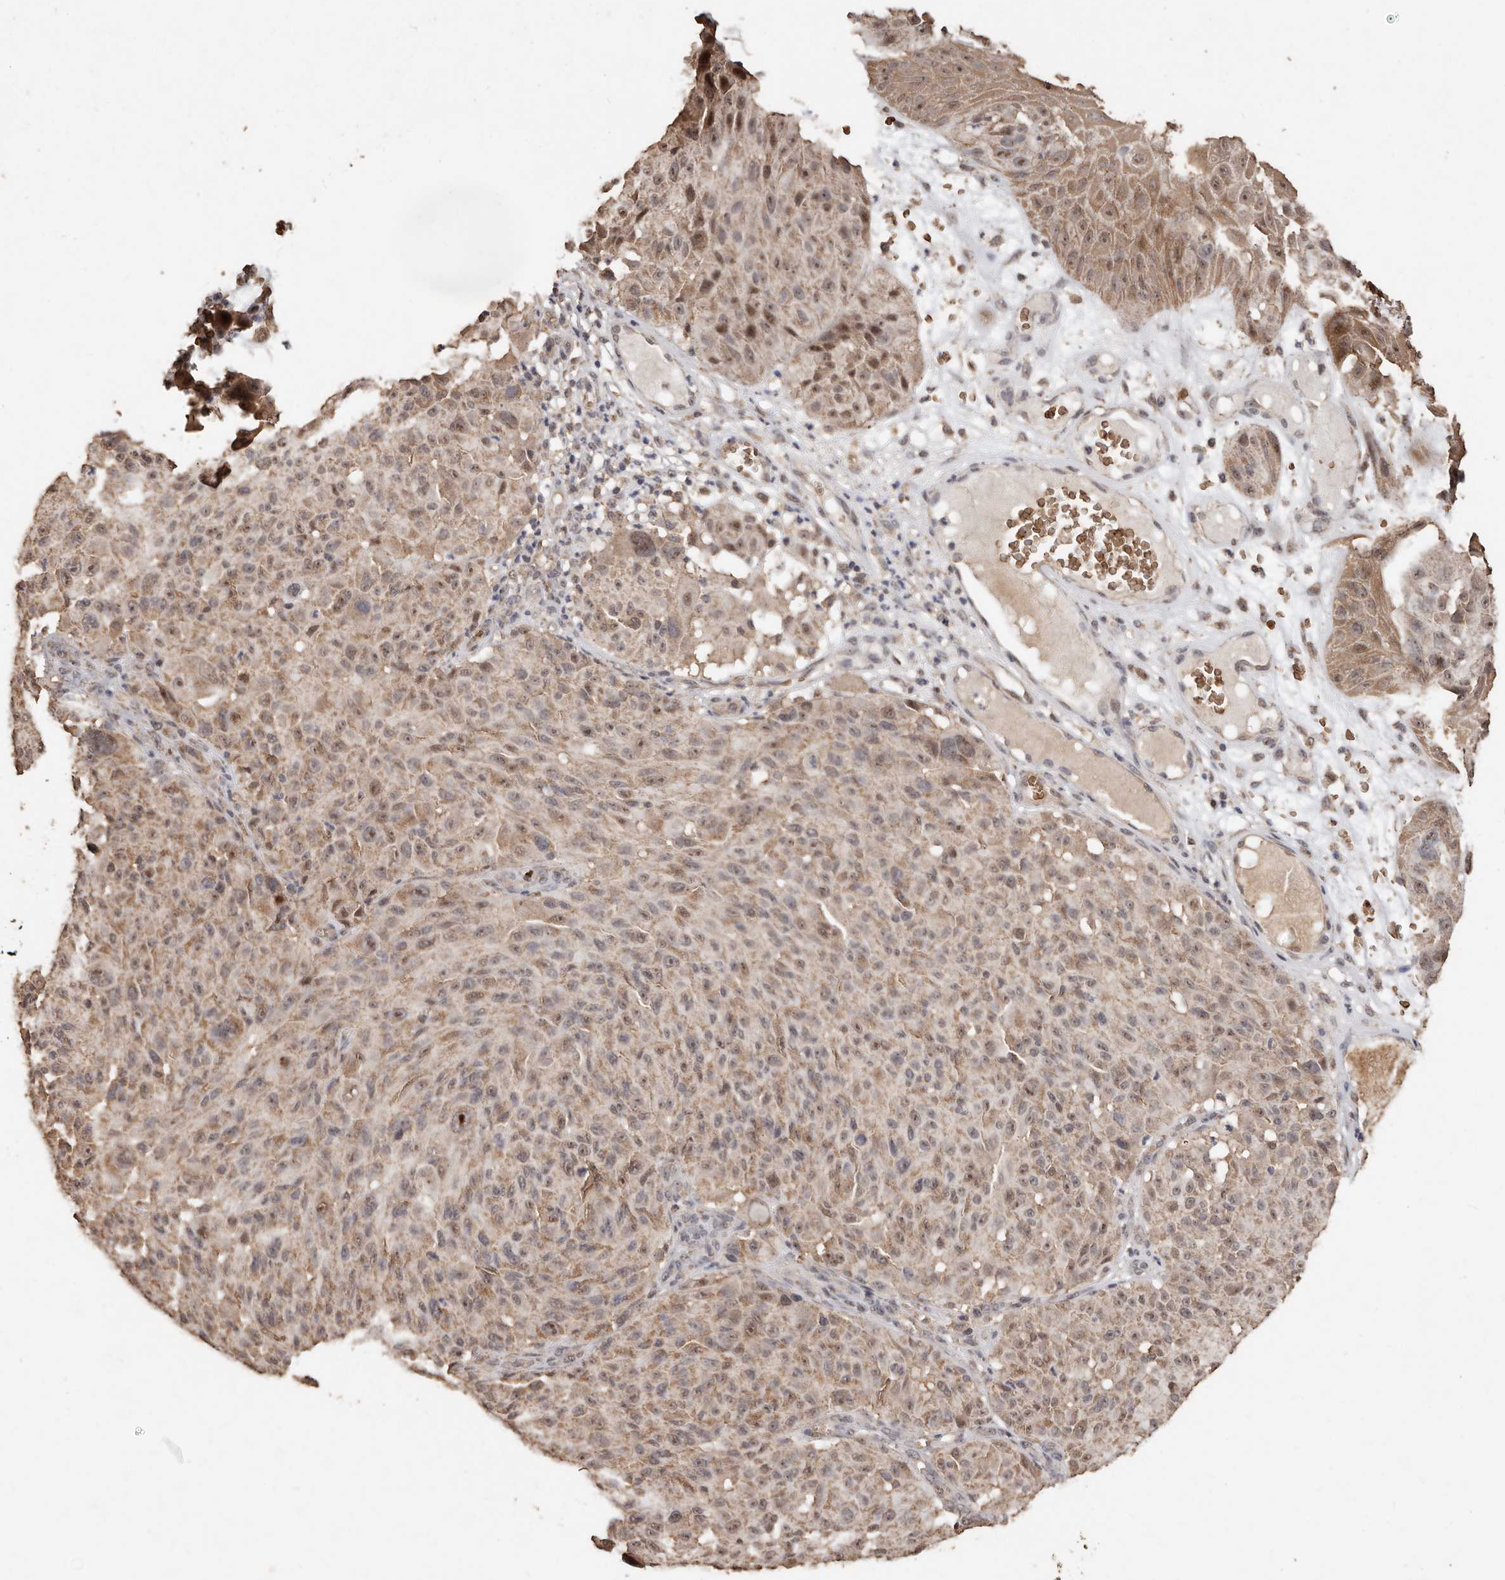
{"staining": {"intensity": "weak", "quantity": ">75%", "location": "cytoplasmic/membranous,nuclear"}, "tissue": "melanoma", "cell_type": "Tumor cells", "image_type": "cancer", "snomed": [{"axis": "morphology", "description": "Malignant melanoma, NOS"}, {"axis": "topography", "description": "Skin"}], "caption": "Malignant melanoma tissue demonstrates weak cytoplasmic/membranous and nuclear expression in about >75% of tumor cells", "gene": "GRAMD2A", "patient": {"sex": "male", "age": 83}}